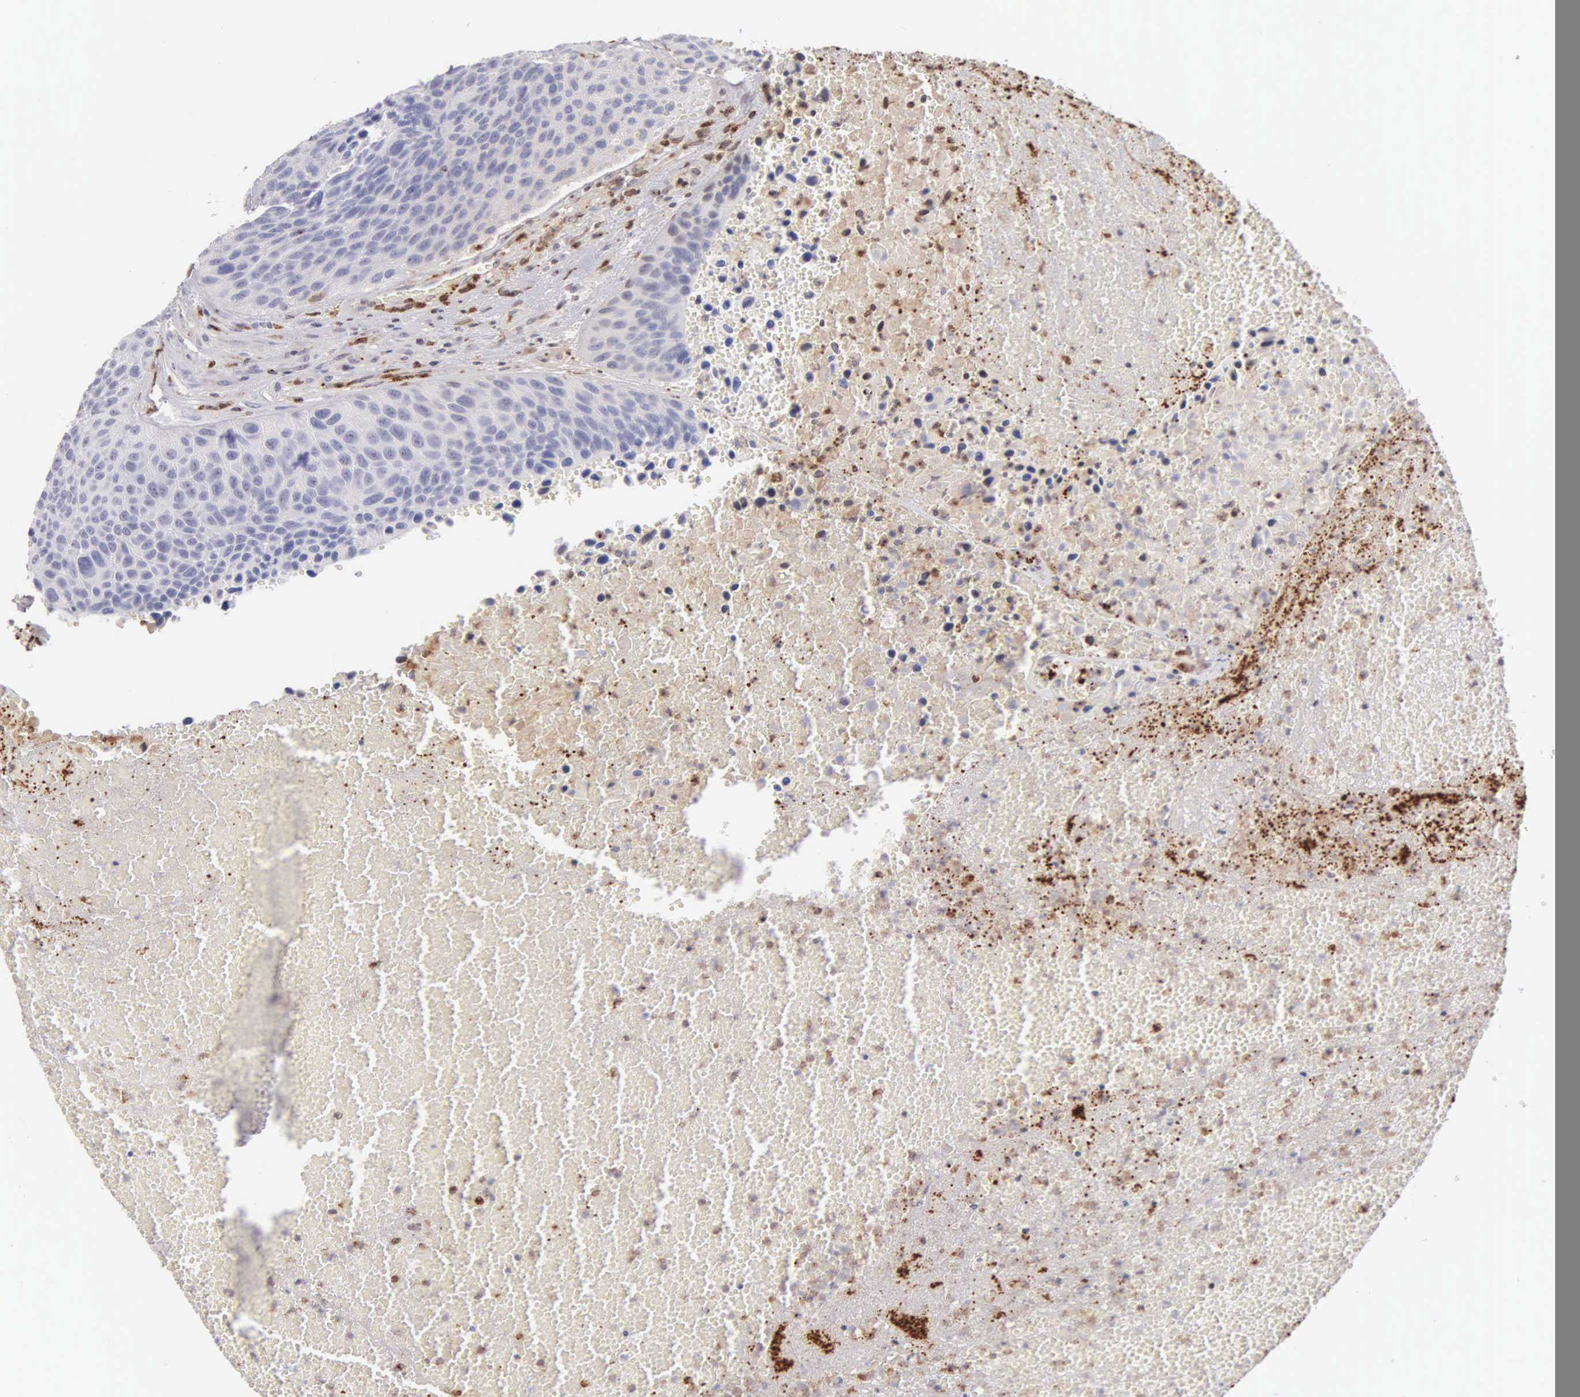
{"staining": {"intensity": "negative", "quantity": "none", "location": "none"}, "tissue": "urothelial cancer", "cell_type": "Tumor cells", "image_type": "cancer", "snomed": [{"axis": "morphology", "description": "Urothelial carcinoma, High grade"}, {"axis": "topography", "description": "Urinary bladder"}], "caption": "Protein analysis of urothelial cancer demonstrates no significant positivity in tumor cells.", "gene": "SRGN", "patient": {"sex": "male", "age": 66}}